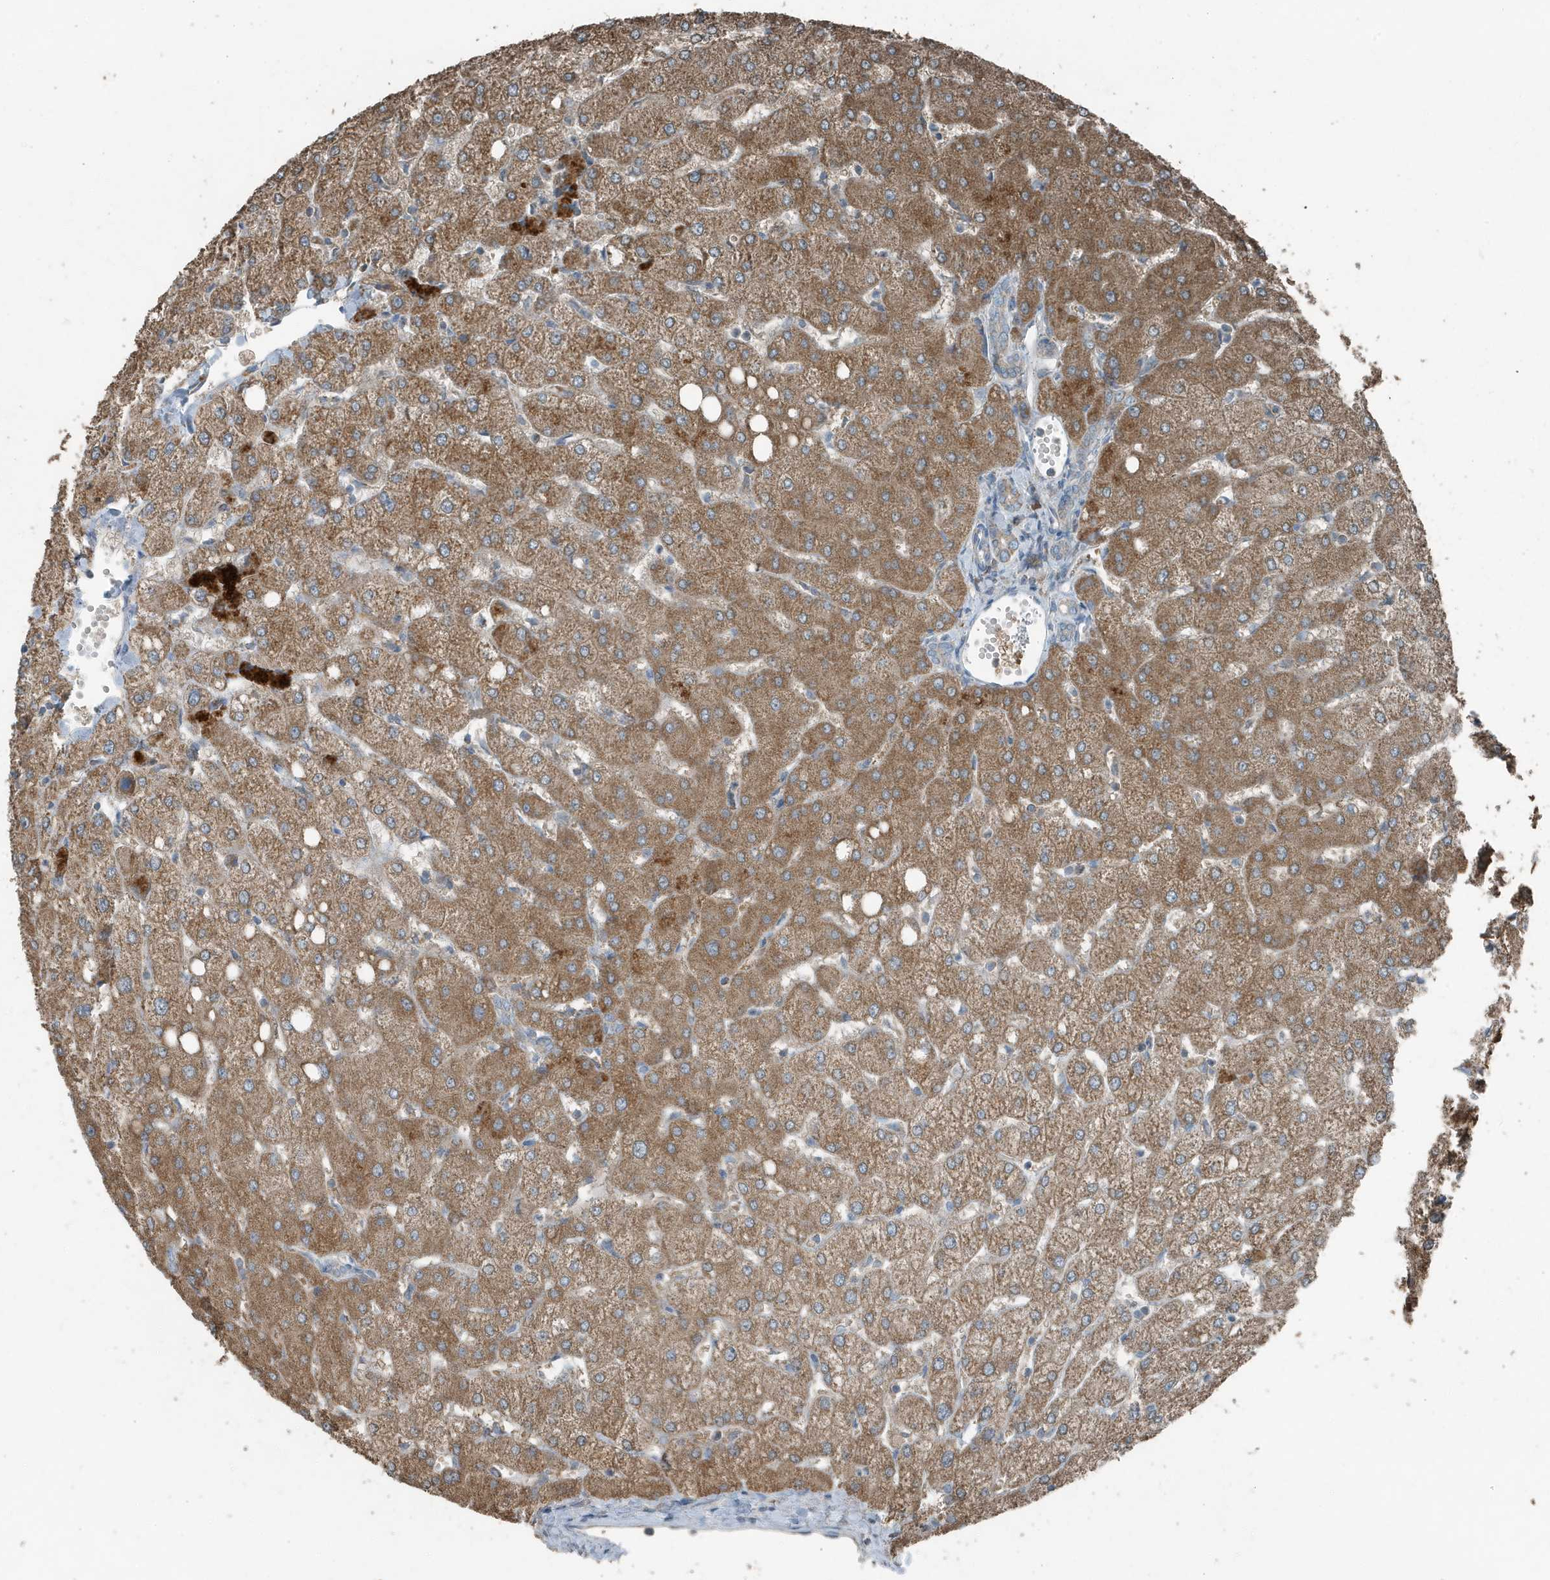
{"staining": {"intensity": "weak", "quantity": "25%-75%", "location": "cytoplasmic/membranous"}, "tissue": "liver", "cell_type": "Cholangiocytes", "image_type": "normal", "snomed": [{"axis": "morphology", "description": "Normal tissue, NOS"}, {"axis": "topography", "description": "Liver"}], "caption": "Liver stained with immunohistochemistry (IHC) shows weak cytoplasmic/membranous expression in about 25%-75% of cholangiocytes.", "gene": "MT", "patient": {"sex": "female", "age": 54}}